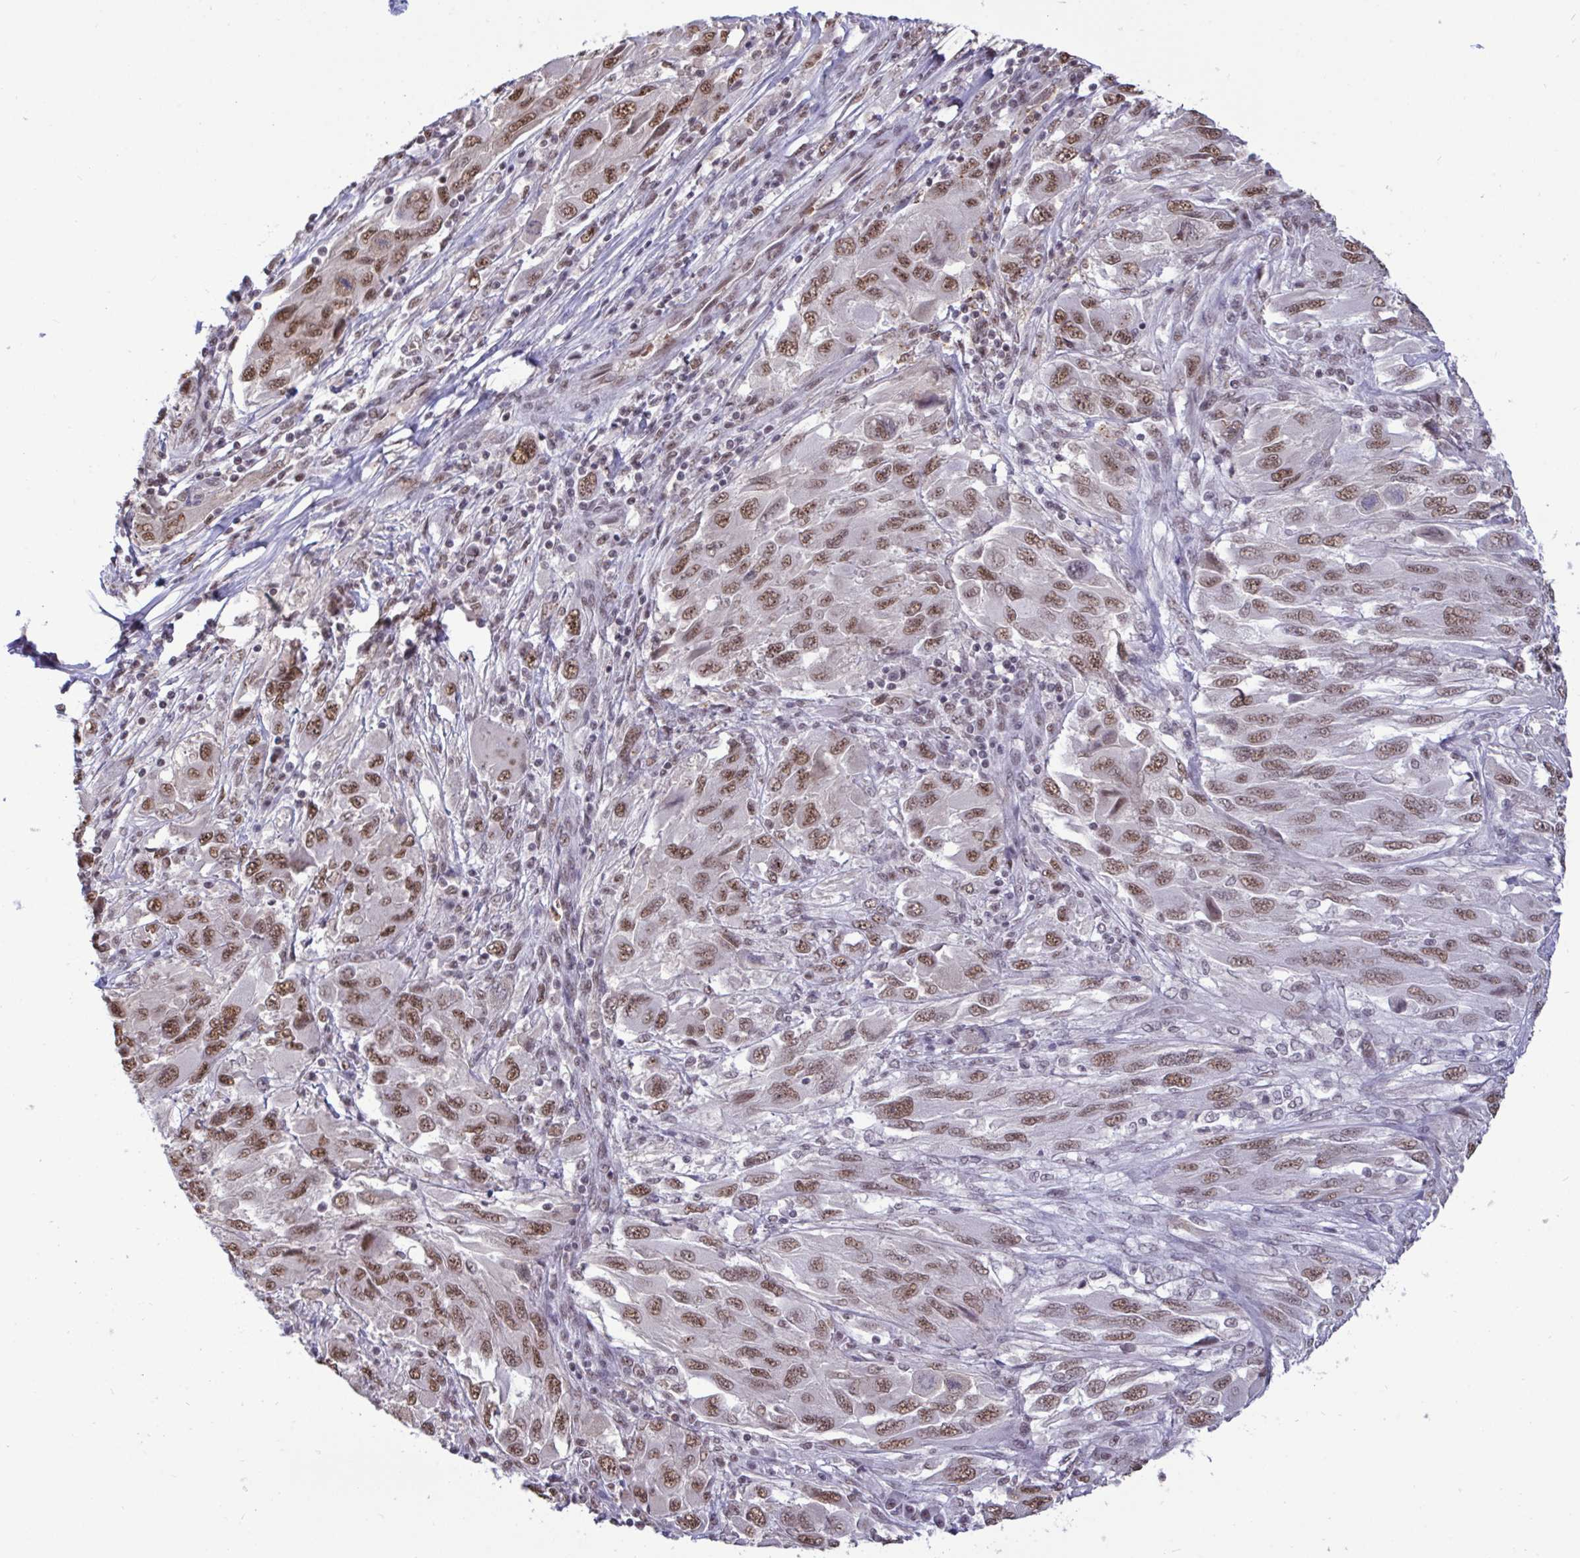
{"staining": {"intensity": "moderate", "quantity": ">75%", "location": "nuclear"}, "tissue": "melanoma", "cell_type": "Tumor cells", "image_type": "cancer", "snomed": [{"axis": "morphology", "description": "Malignant melanoma, NOS"}, {"axis": "topography", "description": "Skin"}], "caption": "High-power microscopy captured an immunohistochemistry (IHC) histopathology image of malignant melanoma, revealing moderate nuclear staining in approximately >75% of tumor cells.", "gene": "PUF60", "patient": {"sex": "female", "age": 91}}